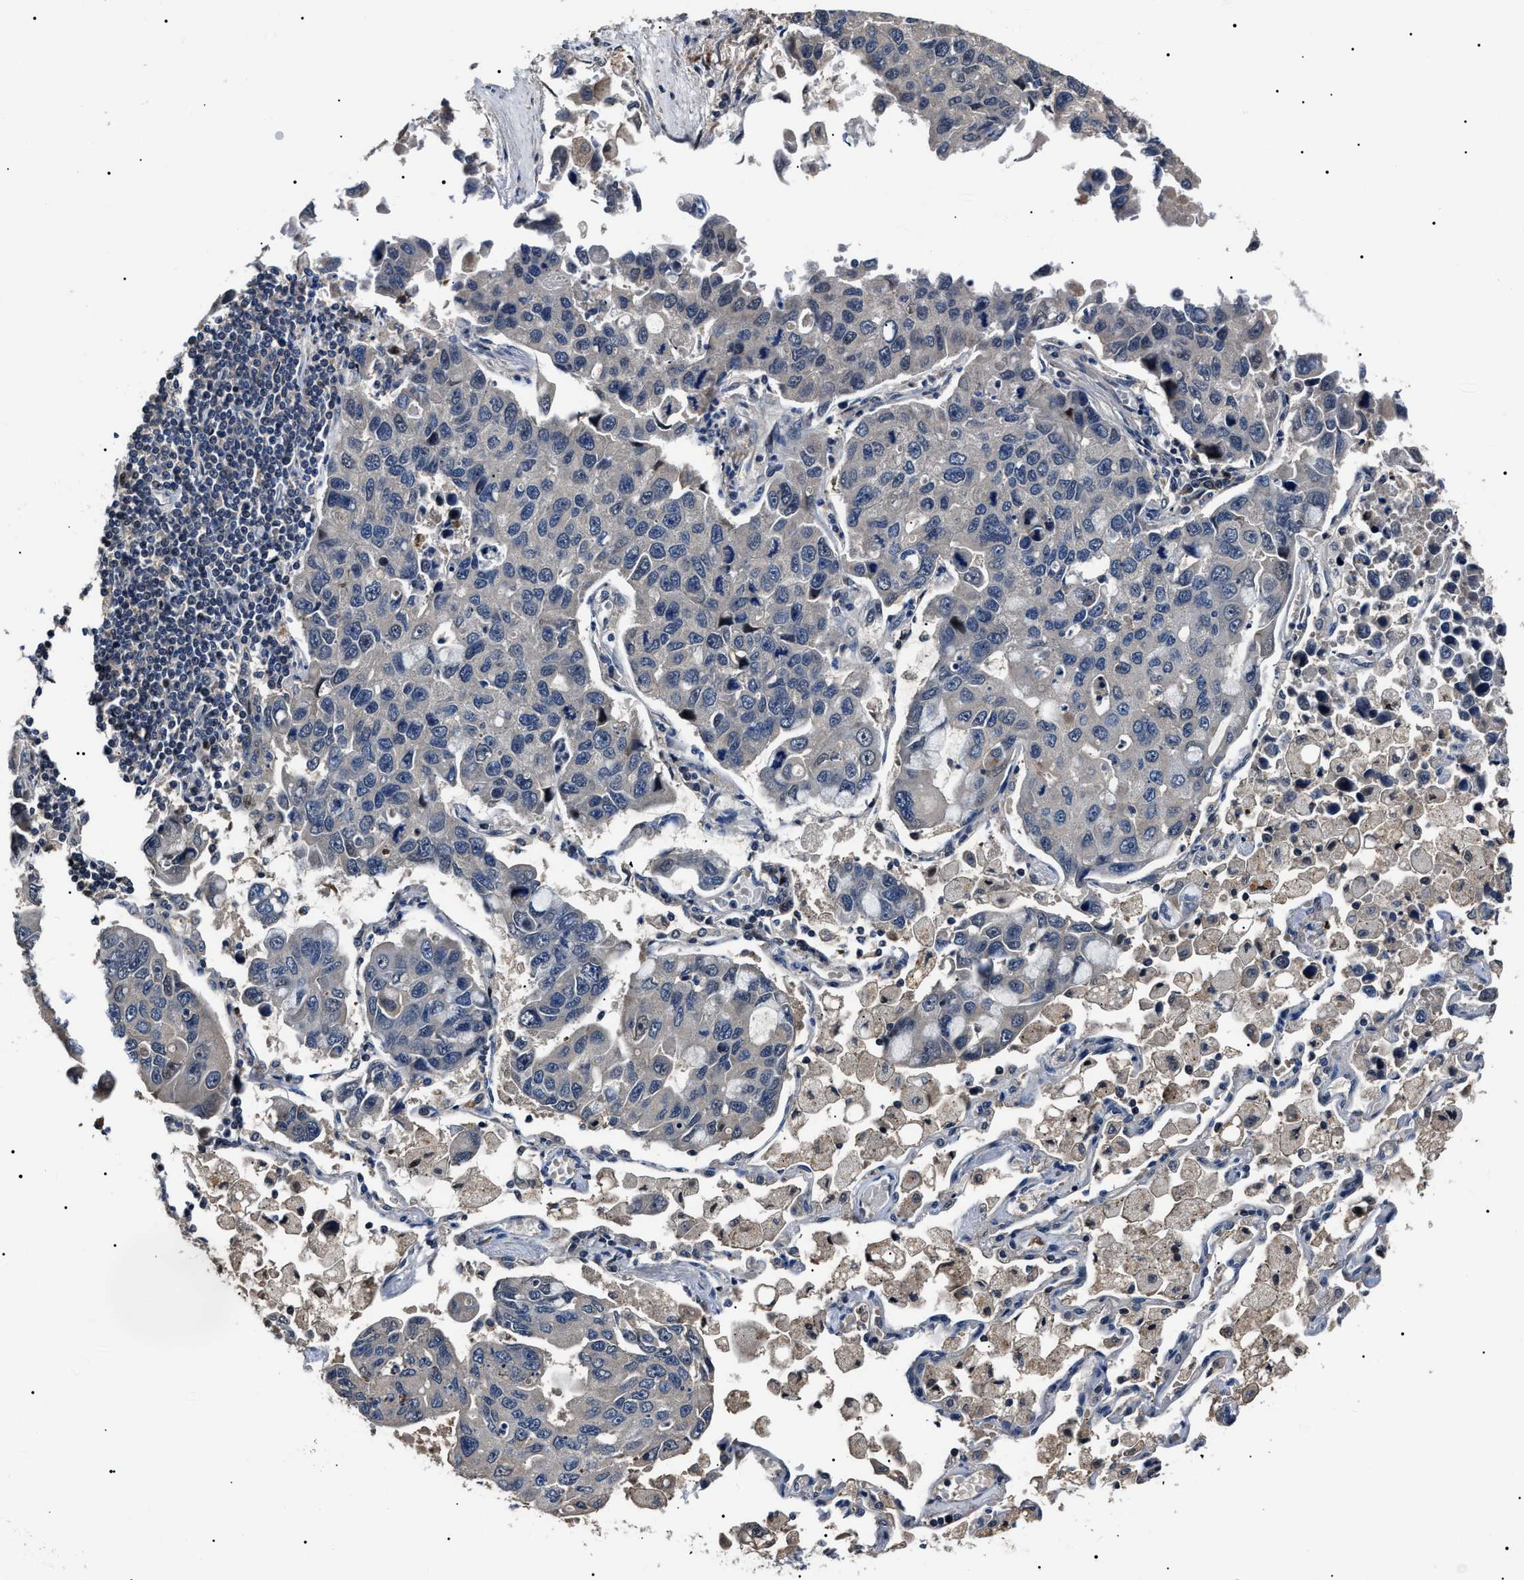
{"staining": {"intensity": "negative", "quantity": "none", "location": "none"}, "tissue": "lung cancer", "cell_type": "Tumor cells", "image_type": "cancer", "snomed": [{"axis": "morphology", "description": "Adenocarcinoma, NOS"}, {"axis": "topography", "description": "Lung"}], "caption": "Tumor cells are negative for brown protein staining in lung cancer (adenocarcinoma).", "gene": "IFT81", "patient": {"sex": "male", "age": 64}}